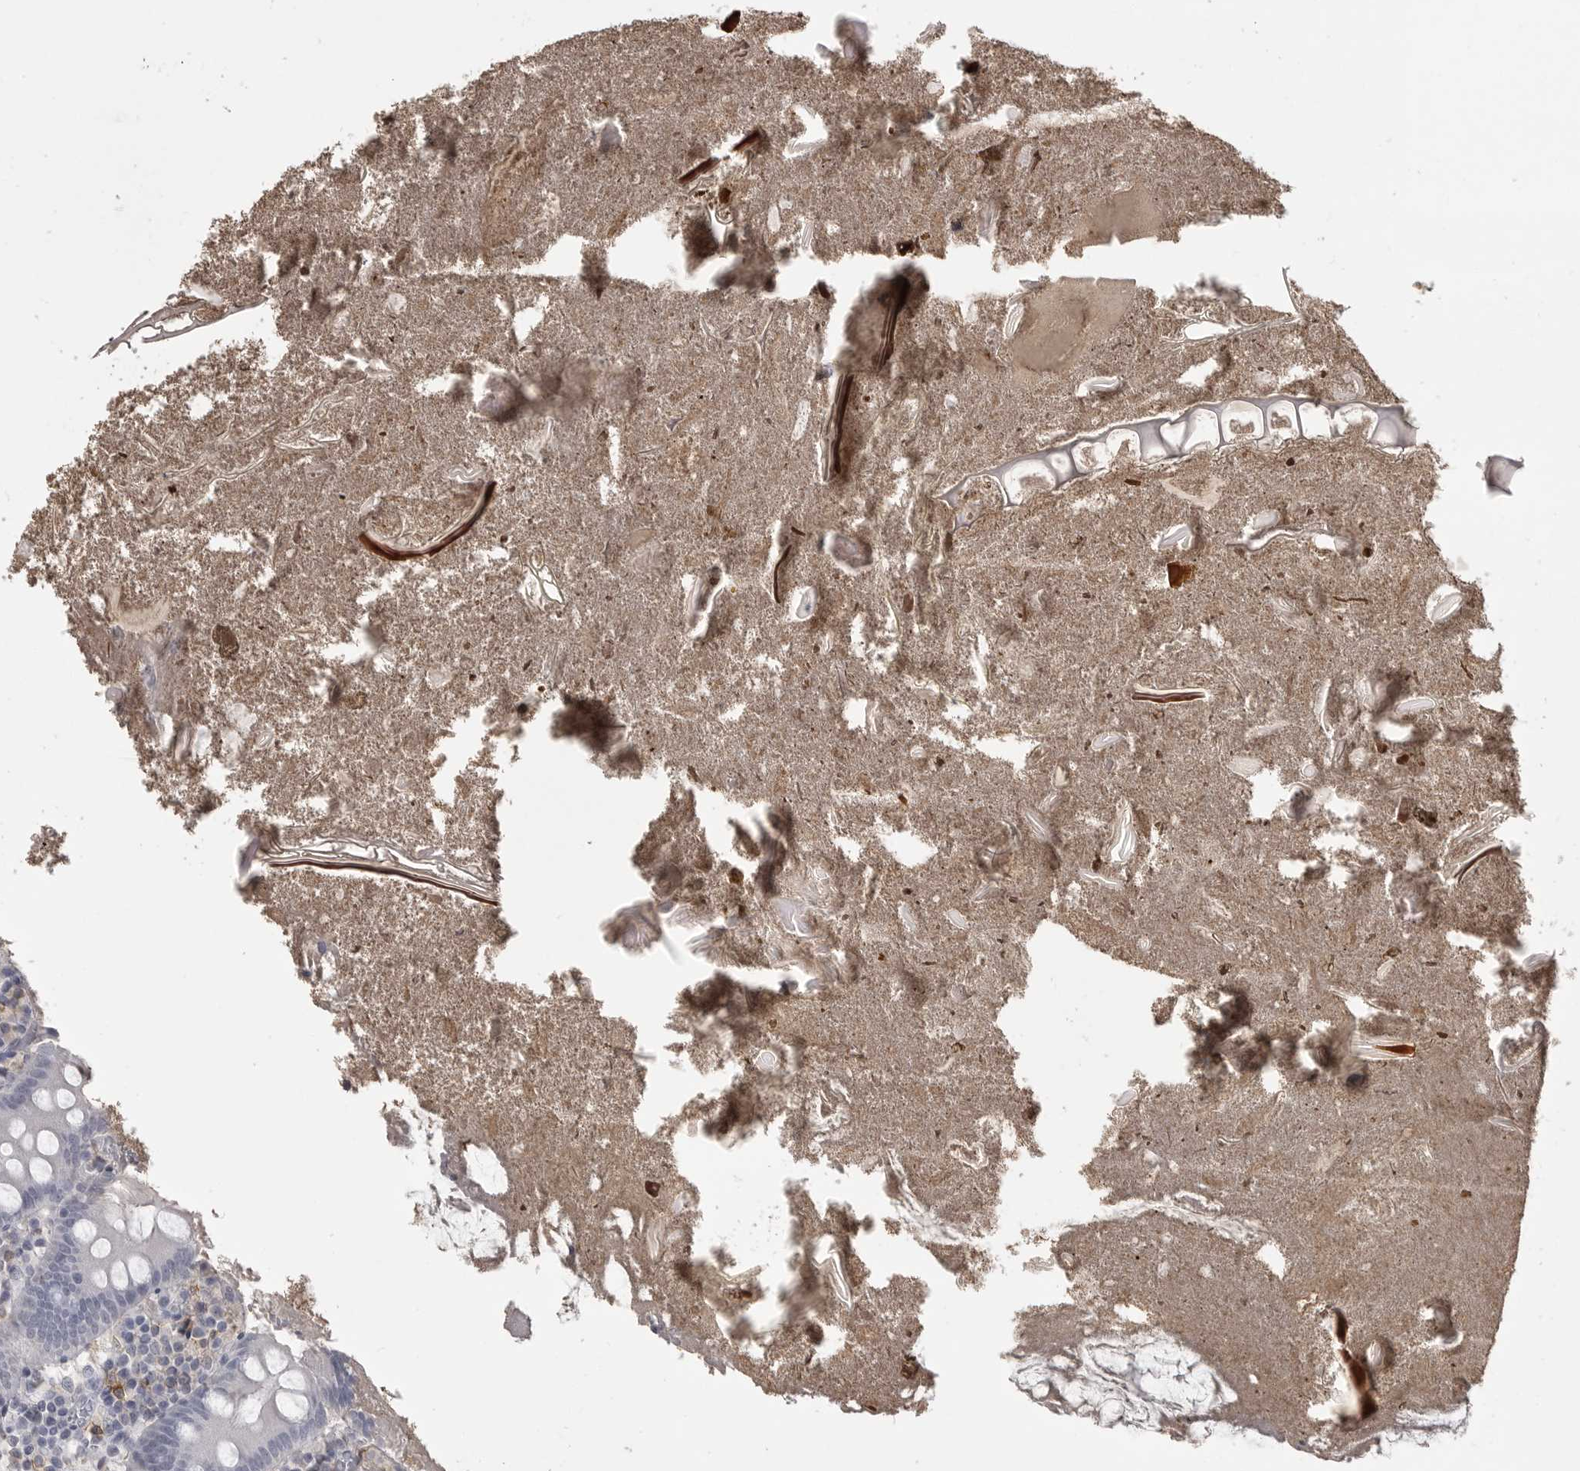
{"staining": {"intensity": "negative", "quantity": "none", "location": "none"}, "tissue": "appendix", "cell_type": "Glandular cells", "image_type": "normal", "snomed": [{"axis": "morphology", "description": "Normal tissue, NOS"}, {"axis": "topography", "description": "Appendix"}], "caption": "DAB immunohistochemical staining of normal human appendix reveals no significant staining in glandular cells.", "gene": "ITGAL", "patient": {"sex": "female", "age": 17}}